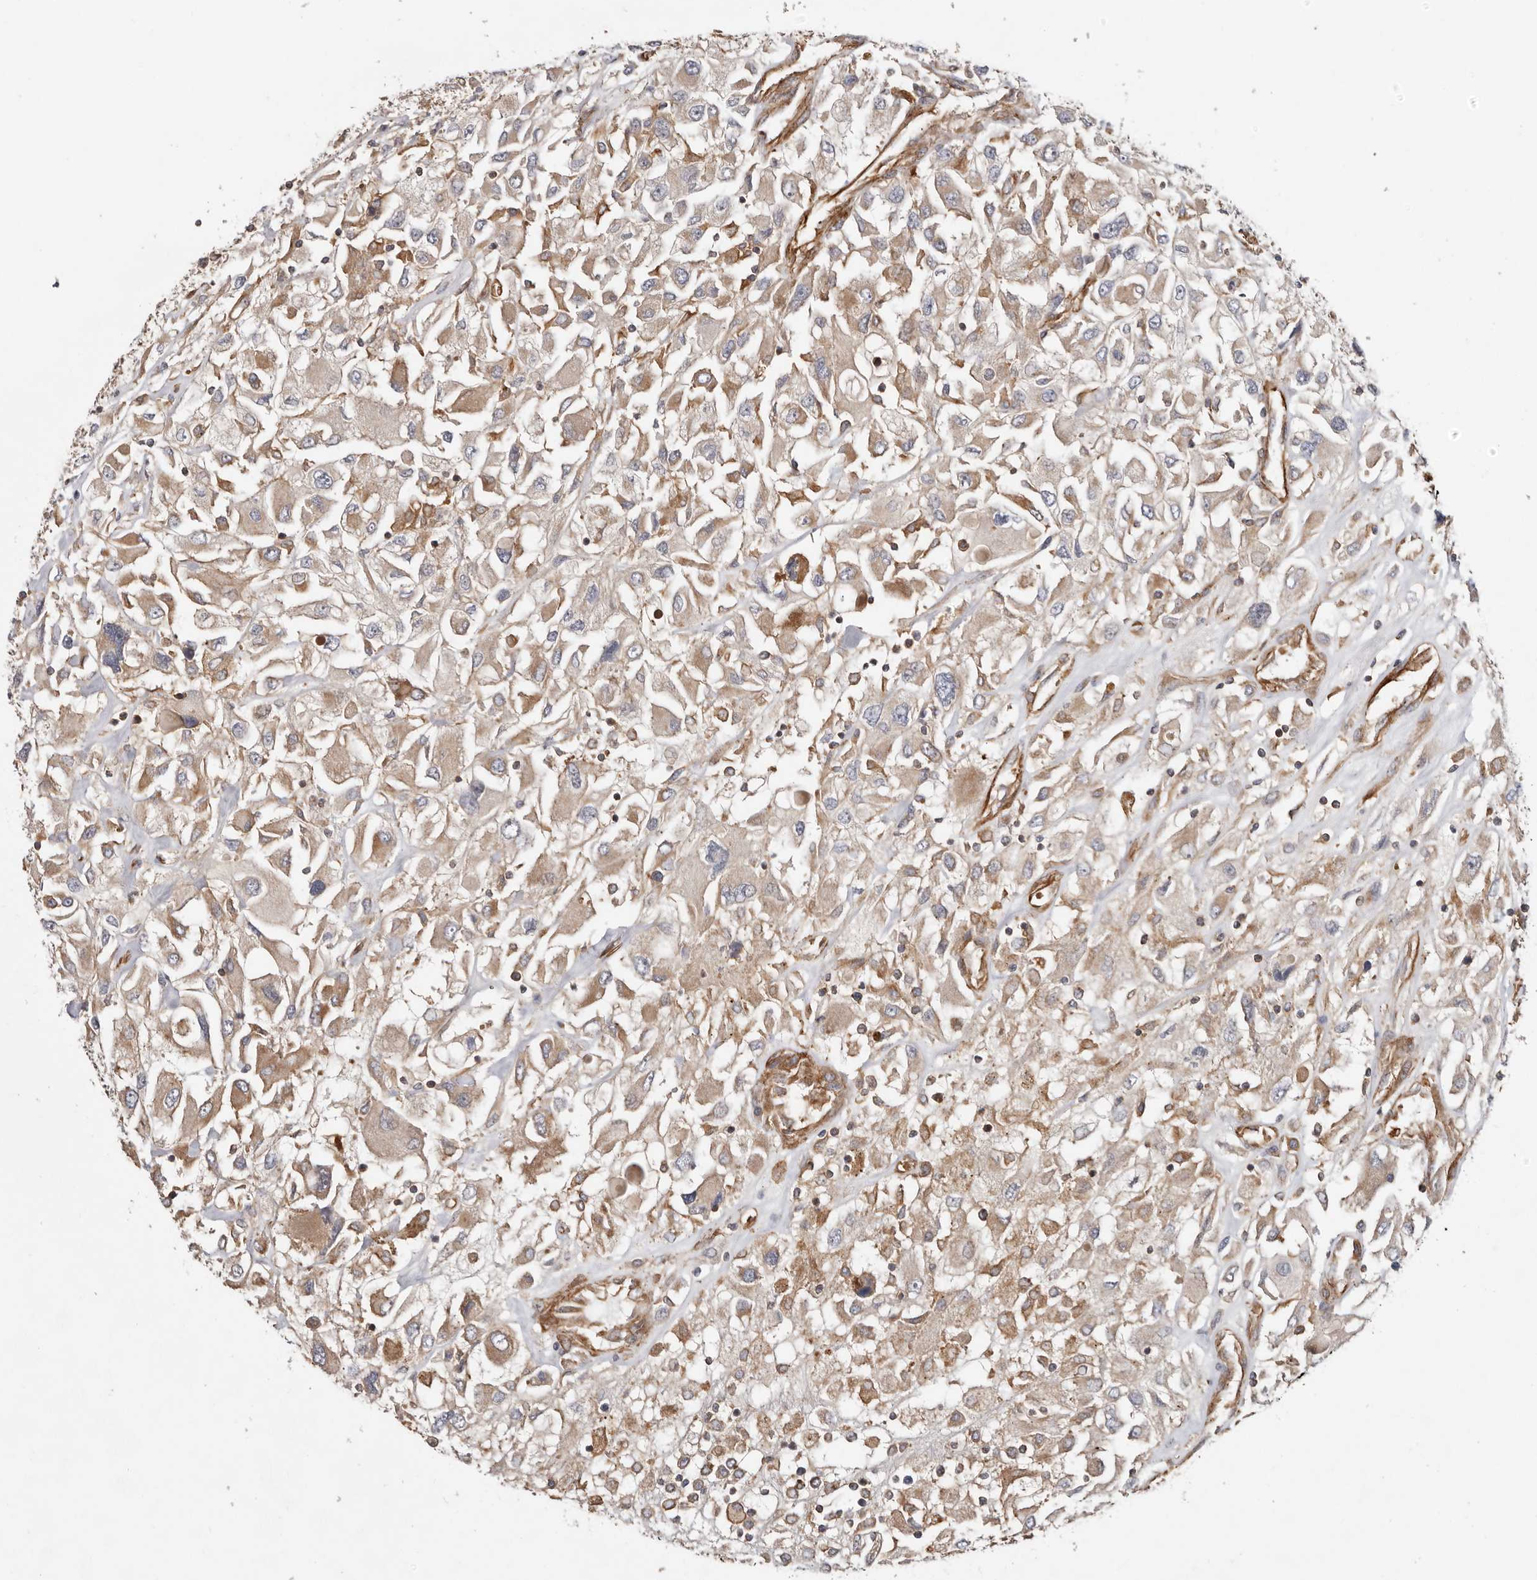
{"staining": {"intensity": "weak", "quantity": ">75%", "location": "cytoplasmic/membranous"}, "tissue": "renal cancer", "cell_type": "Tumor cells", "image_type": "cancer", "snomed": [{"axis": "morphology", "description": "Adenocarcinoma, NOS"}, {"axis": "topography", "description": "Kidney"}], "caption": "Adenocarcinoma (renal) stained with a protein marker shows weak staining in tumor cells.", "gene": "TMC7", "patient": {"sex": "female", "age": 52}}